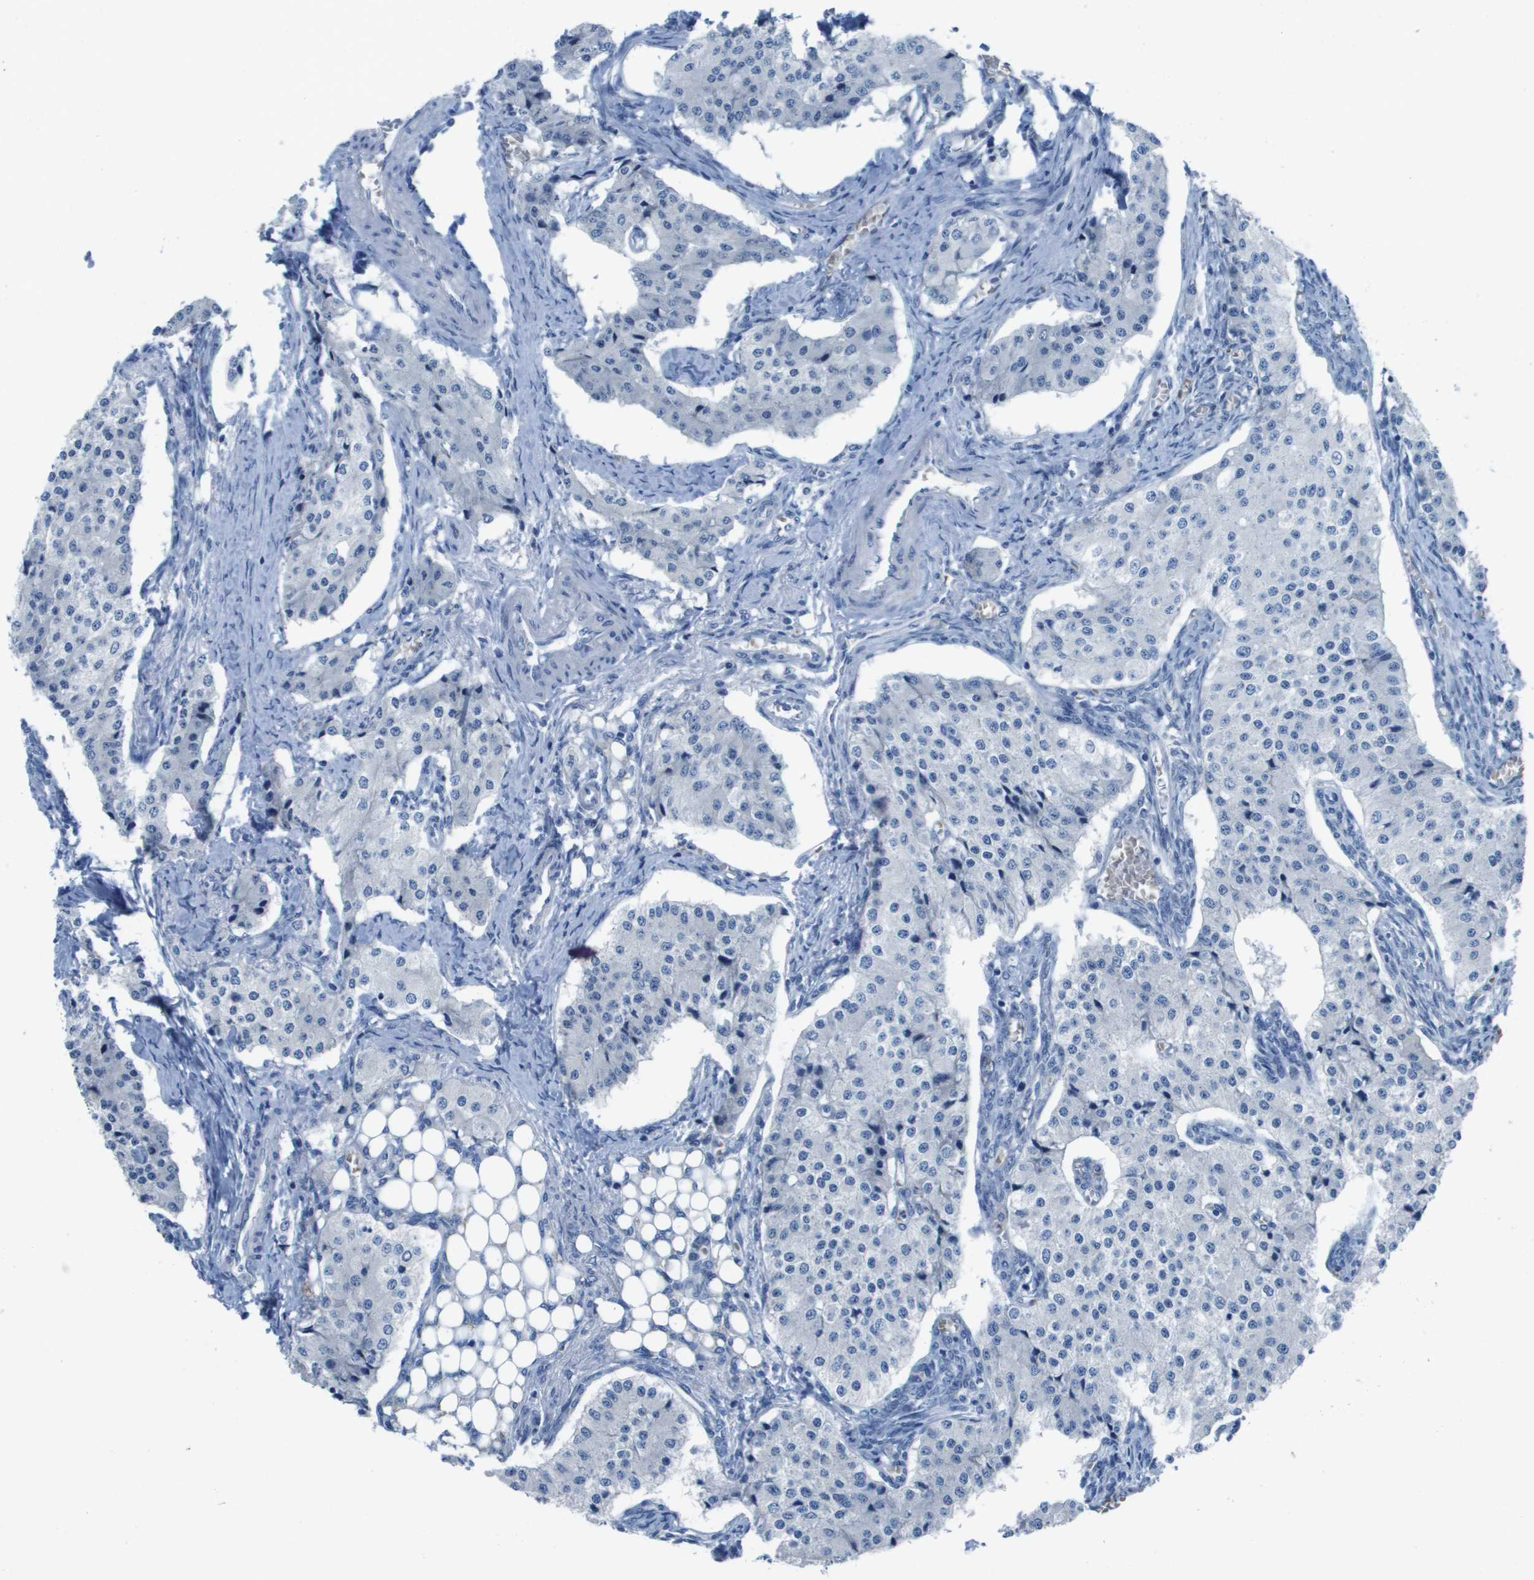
{"staining": {"intensity": "negative", "quantity": "none", "location": "none"}, "tissue": "carcinoid", "cell_type": "Tumor cells", "image_type": "cancer", "snomed": [{"axis": "morphology", "description": "Carcinoid, malignant, NOS"}, {"axis": "topography", "description": "Colon"}], "caption": "The immunohistochemistry image has no significant expression in tumor cells of carcinoid (malignant) tissue. Nuclei are stained in blue.", "gene": "NCS1", "patient": {"sex": "female", "age": 52}}